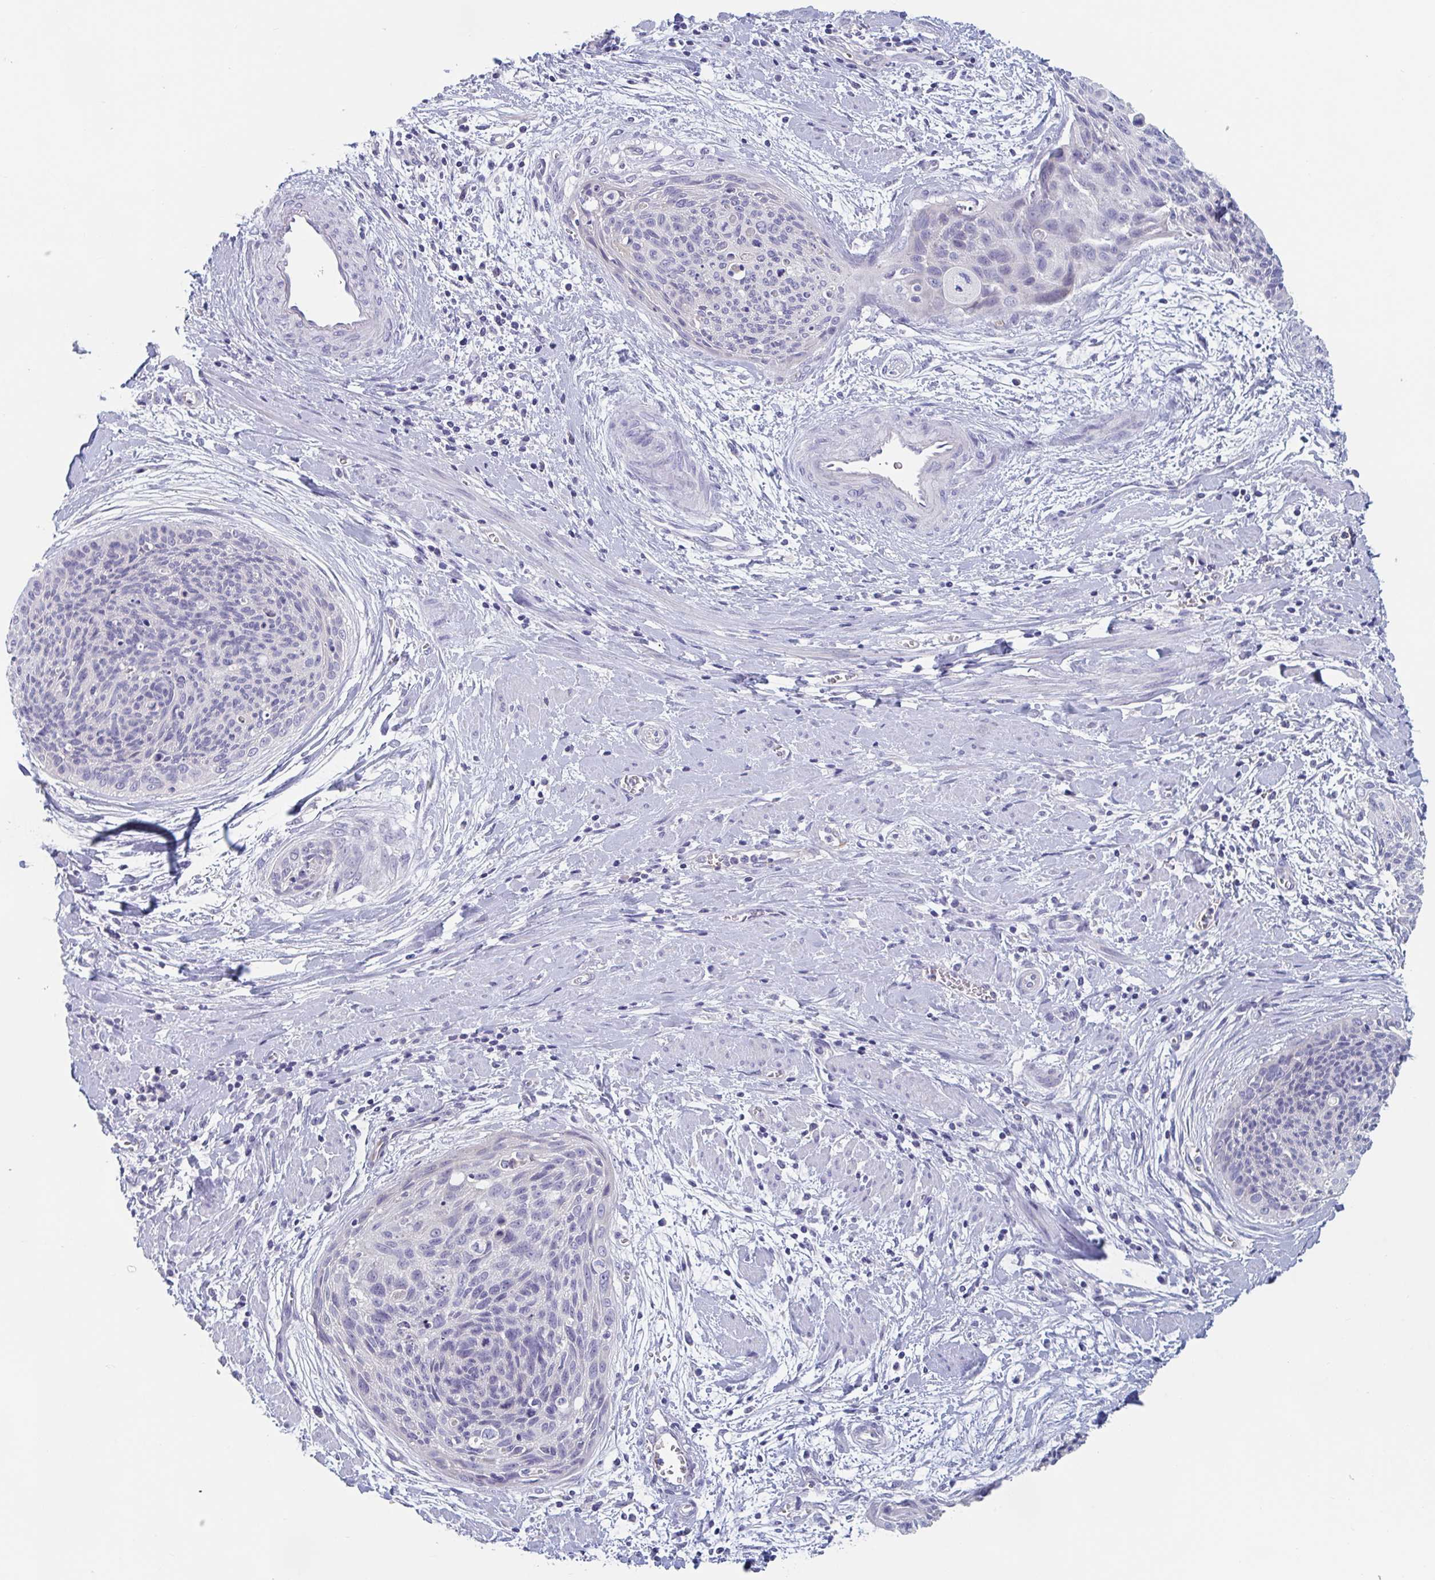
{"staining": {"intensity": "negative", "quantity": "none", "location": "none"}, "tissue": "cervical cancer", "cell_type": "Tumor cells", "image_type": "cancer", "snomed": [{"axis": "morphology", "description": "Squamous cell carcinoma, NOS"}, {"axis": "topography", "description": "Cervix"}], "caption": "IHC of human cervical cancer (squamous cell carcinoma) shows no staining in tumor cells. Brightfield microscopy of immunohistochemistry (IHC) stained with DAB (3,3'-diaminobenzidine) (brown) and hematoxylin (blue), captured at high magnification.", "gene": "ABHD16A", "patient": {"sex": "female", "age": 55}}